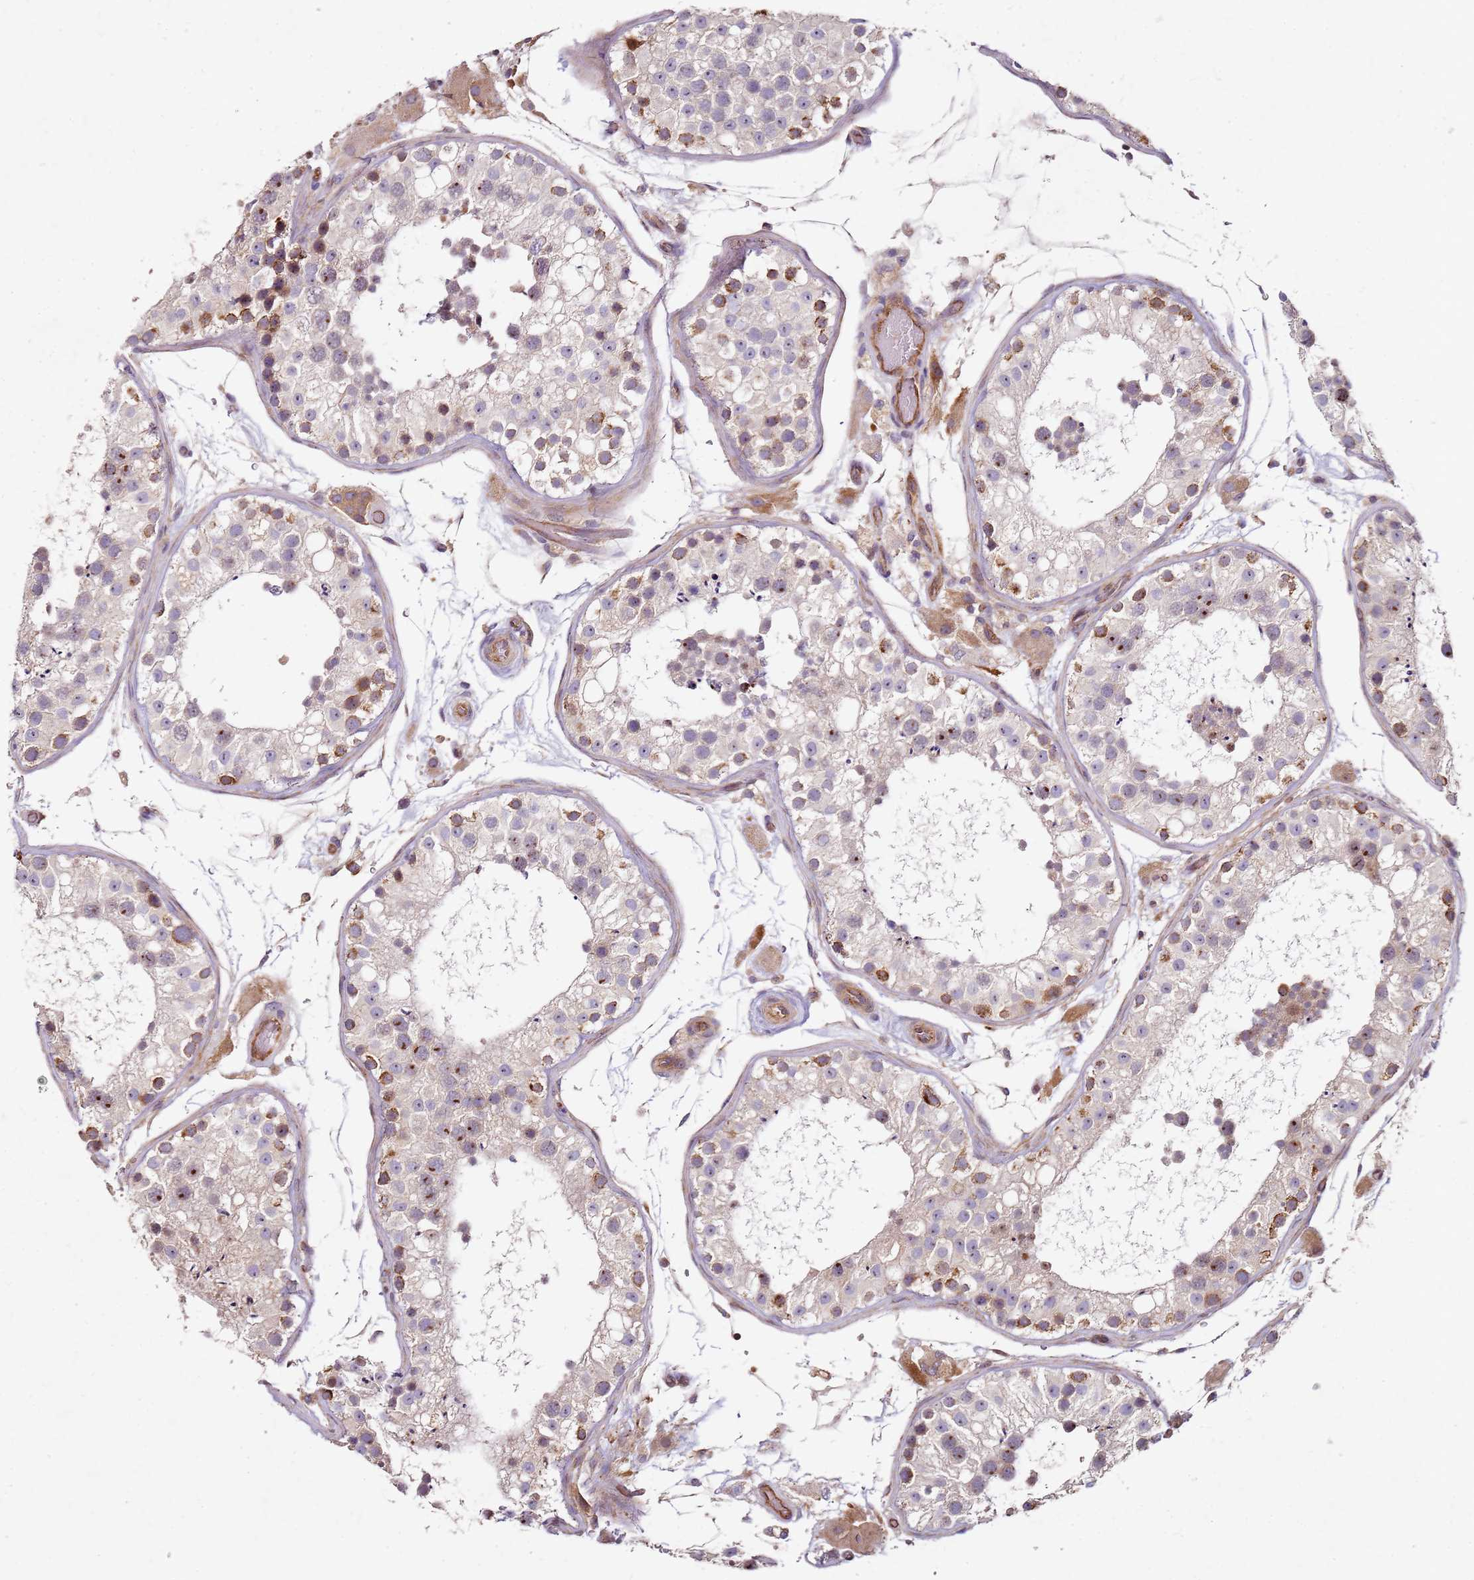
{"staining": {"intensity": "moderate", "quantity": "<25%", "location": "cytoplasmic/membranous,nuclear"}, "tissue": "testis", "cell_type": "Cells in seminiferous ducts", "image_type": "normal", "snomed": [{"axis": "morphology", "description": "Normal tissue, NOS"}, {"axis": "topography", "description": "Testis"}], "caption": "About <25% of cells in seminiferous ducts in benign human testis exhibit moderate cytoplasmic/membranous,nuclear protein positivity as visualized by brown immunohistochemical staining.", "gene": "C2CD4B", "patient": {"sex": "male", "age": 26}}